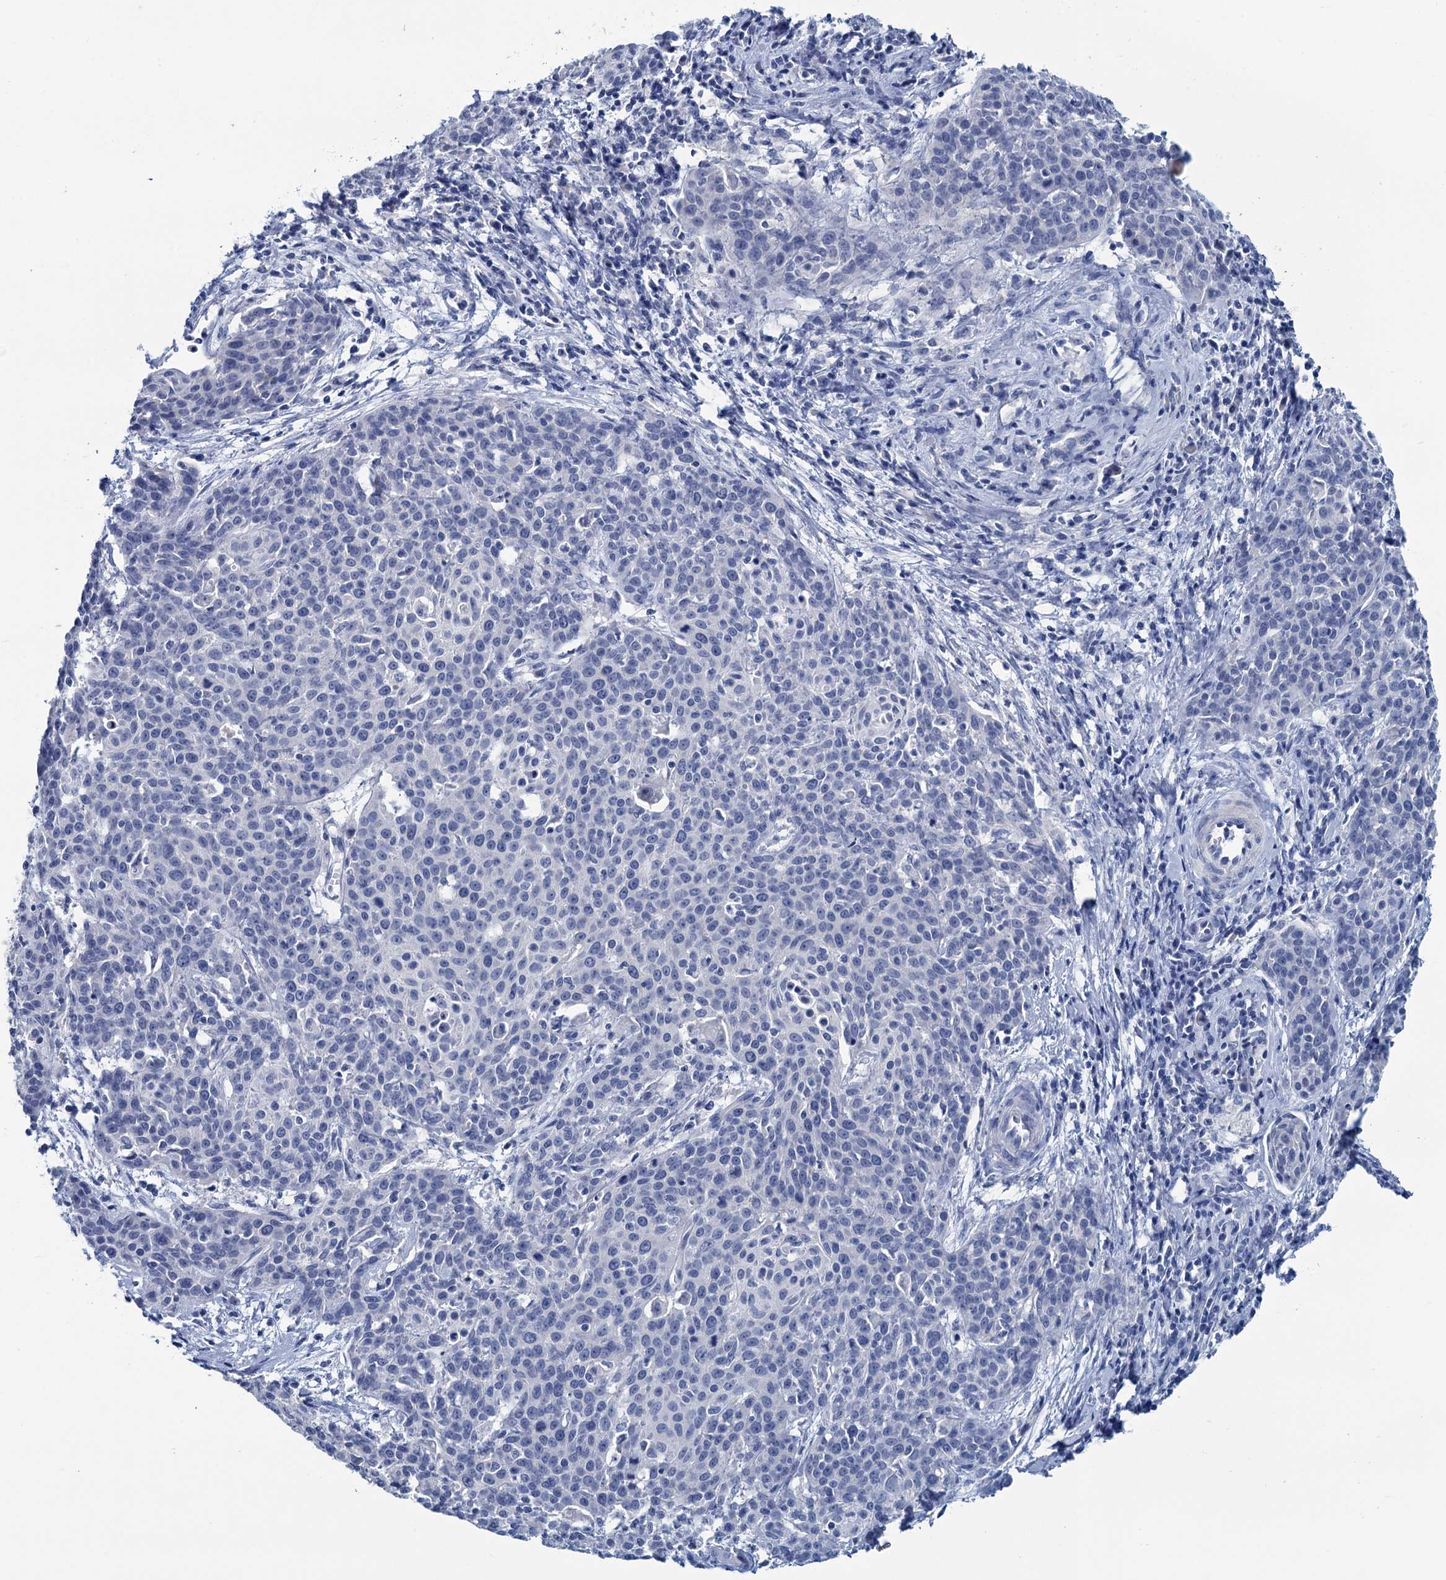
{"staining": {"intensity": "negative", "quantity": "none", "location": "none"}, "tissue": "cervical cancer", "cell_type": "Tumor cells", "image_type": "cancer", "snomed": [{"axis": "morphology", "description": "Squamous cell carcinoma, NOS"}, {"axis": "topography", "description": "Cervix"}], "caption": "Squamous cell carcinoma (cervical) was stained to show a protein in brown. There is no significant expression in tumor cells.", "gene": "MYOZ3", "patient": {"sex": "female", "age": 38}}